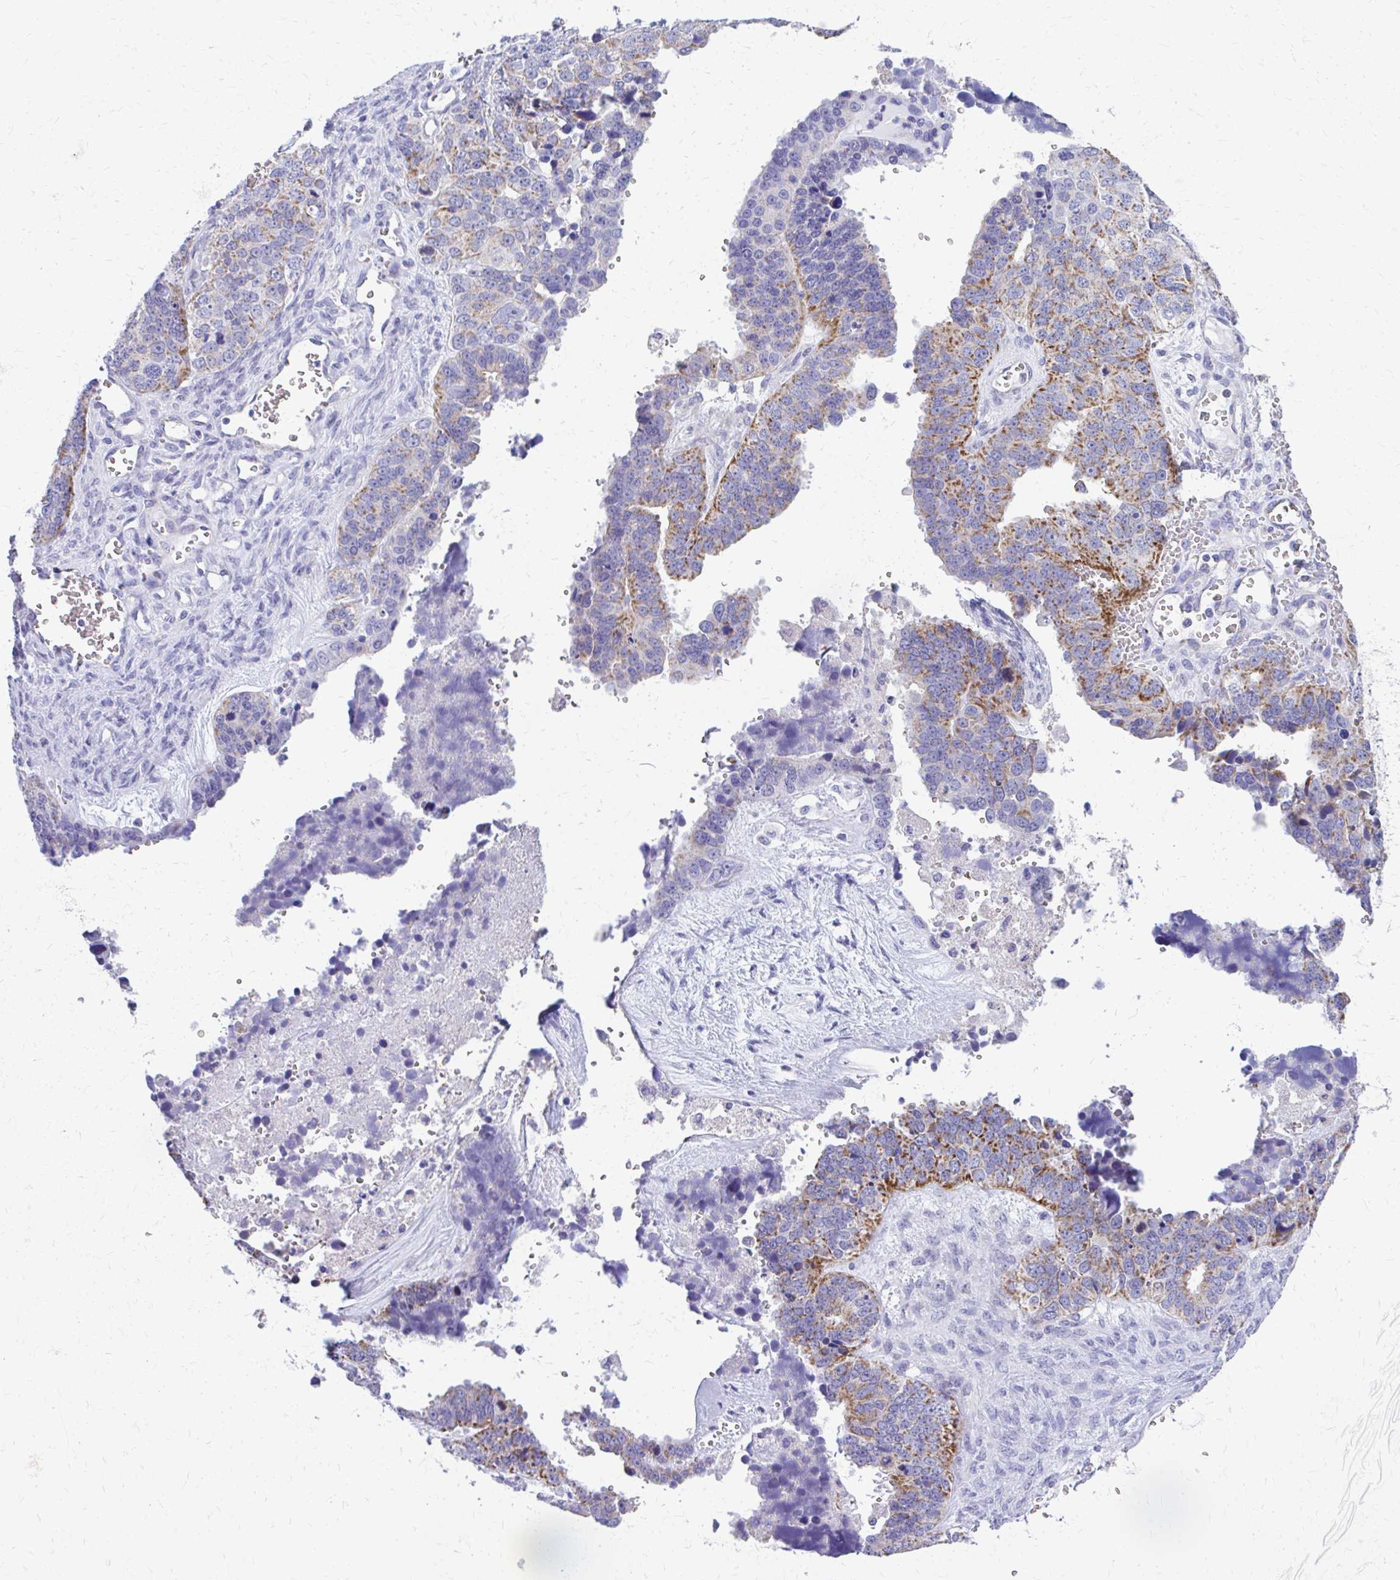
{"staining": {"intensity": "strong", "quantity": "25%-75%", "location": "cytoplasmic/membranous"}, "tissue": "ovarian cancer", "cell_type": "Tumor cells", "image_type": "cancer", "snomed": [{"axis": "morphology", "description": "Cystadenocarcinoma, serous, NOS"}, {"axis": "topography", "description": "Ovary"}], "caption": "Protein staining of serous cystadenocarcinoma (ovarian) tissue exhibits strong cytoplasmic/membranous expression in about 25%-75% of tumor cells.", "gene": "MRPL19", "patient": {"sex": "female", "age": 76}}